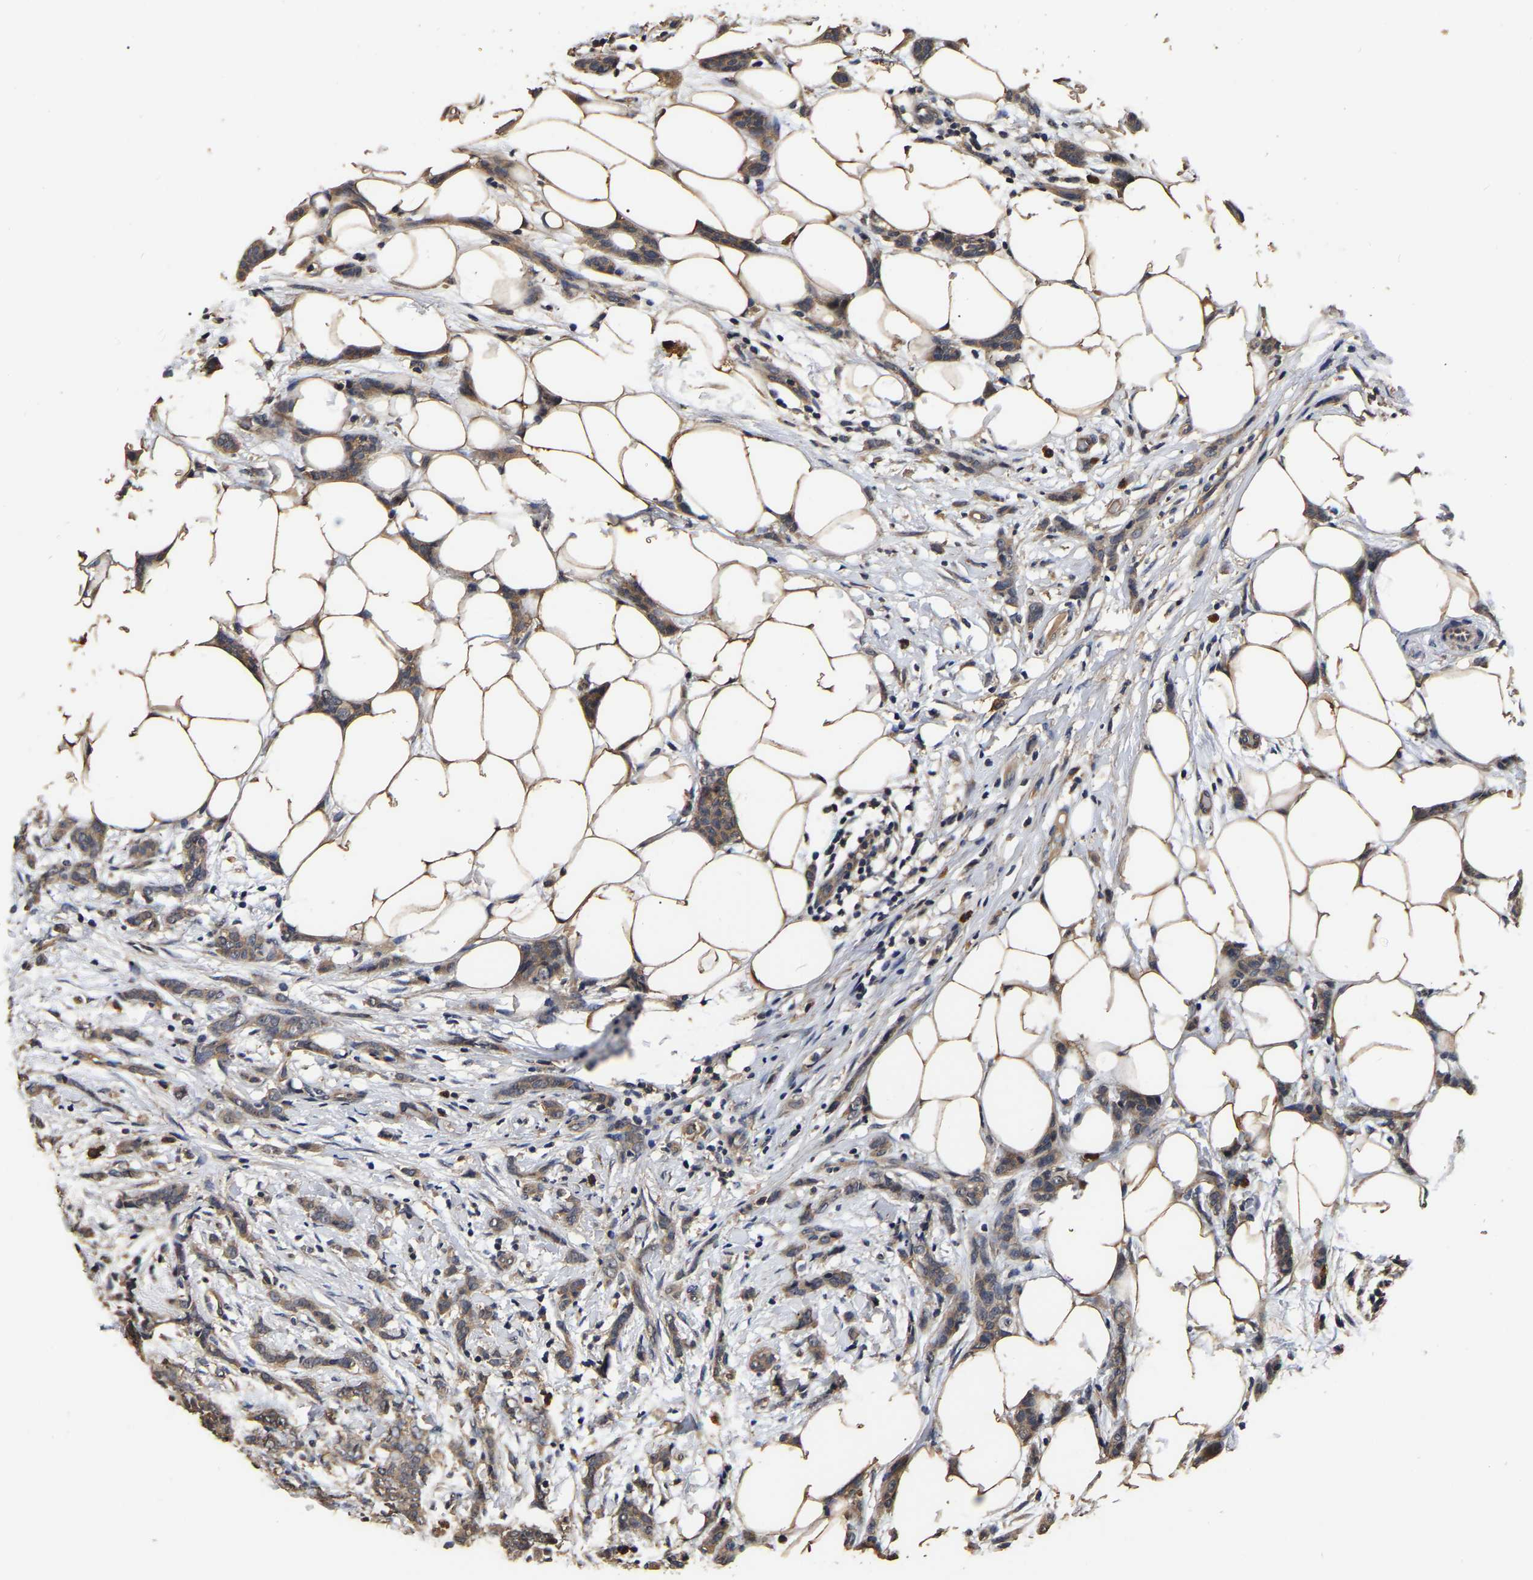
{"staining": {"intensity": "moderate", "quantity": ">75%", "location": "cytoplasmic/membranous"}, "tissue": "breast cancer", "cell_type": "Tumor cells", "image_type": "cancer", "snomed": [{"axis": "morphology", "description": "Lobular carcinoma"}, {"axis": "topography", "description": "Skin"}, {"axis": "topography", "description": "Breast"}], "caption": "Human lobular carcinoma (breast) stained with a brown dye shows moderate cytoplasmic/membranous positive expression in approximately >75% of tumor cells.", "gene": "STK32C", "patient": {"sex": "female", "age": 46}}